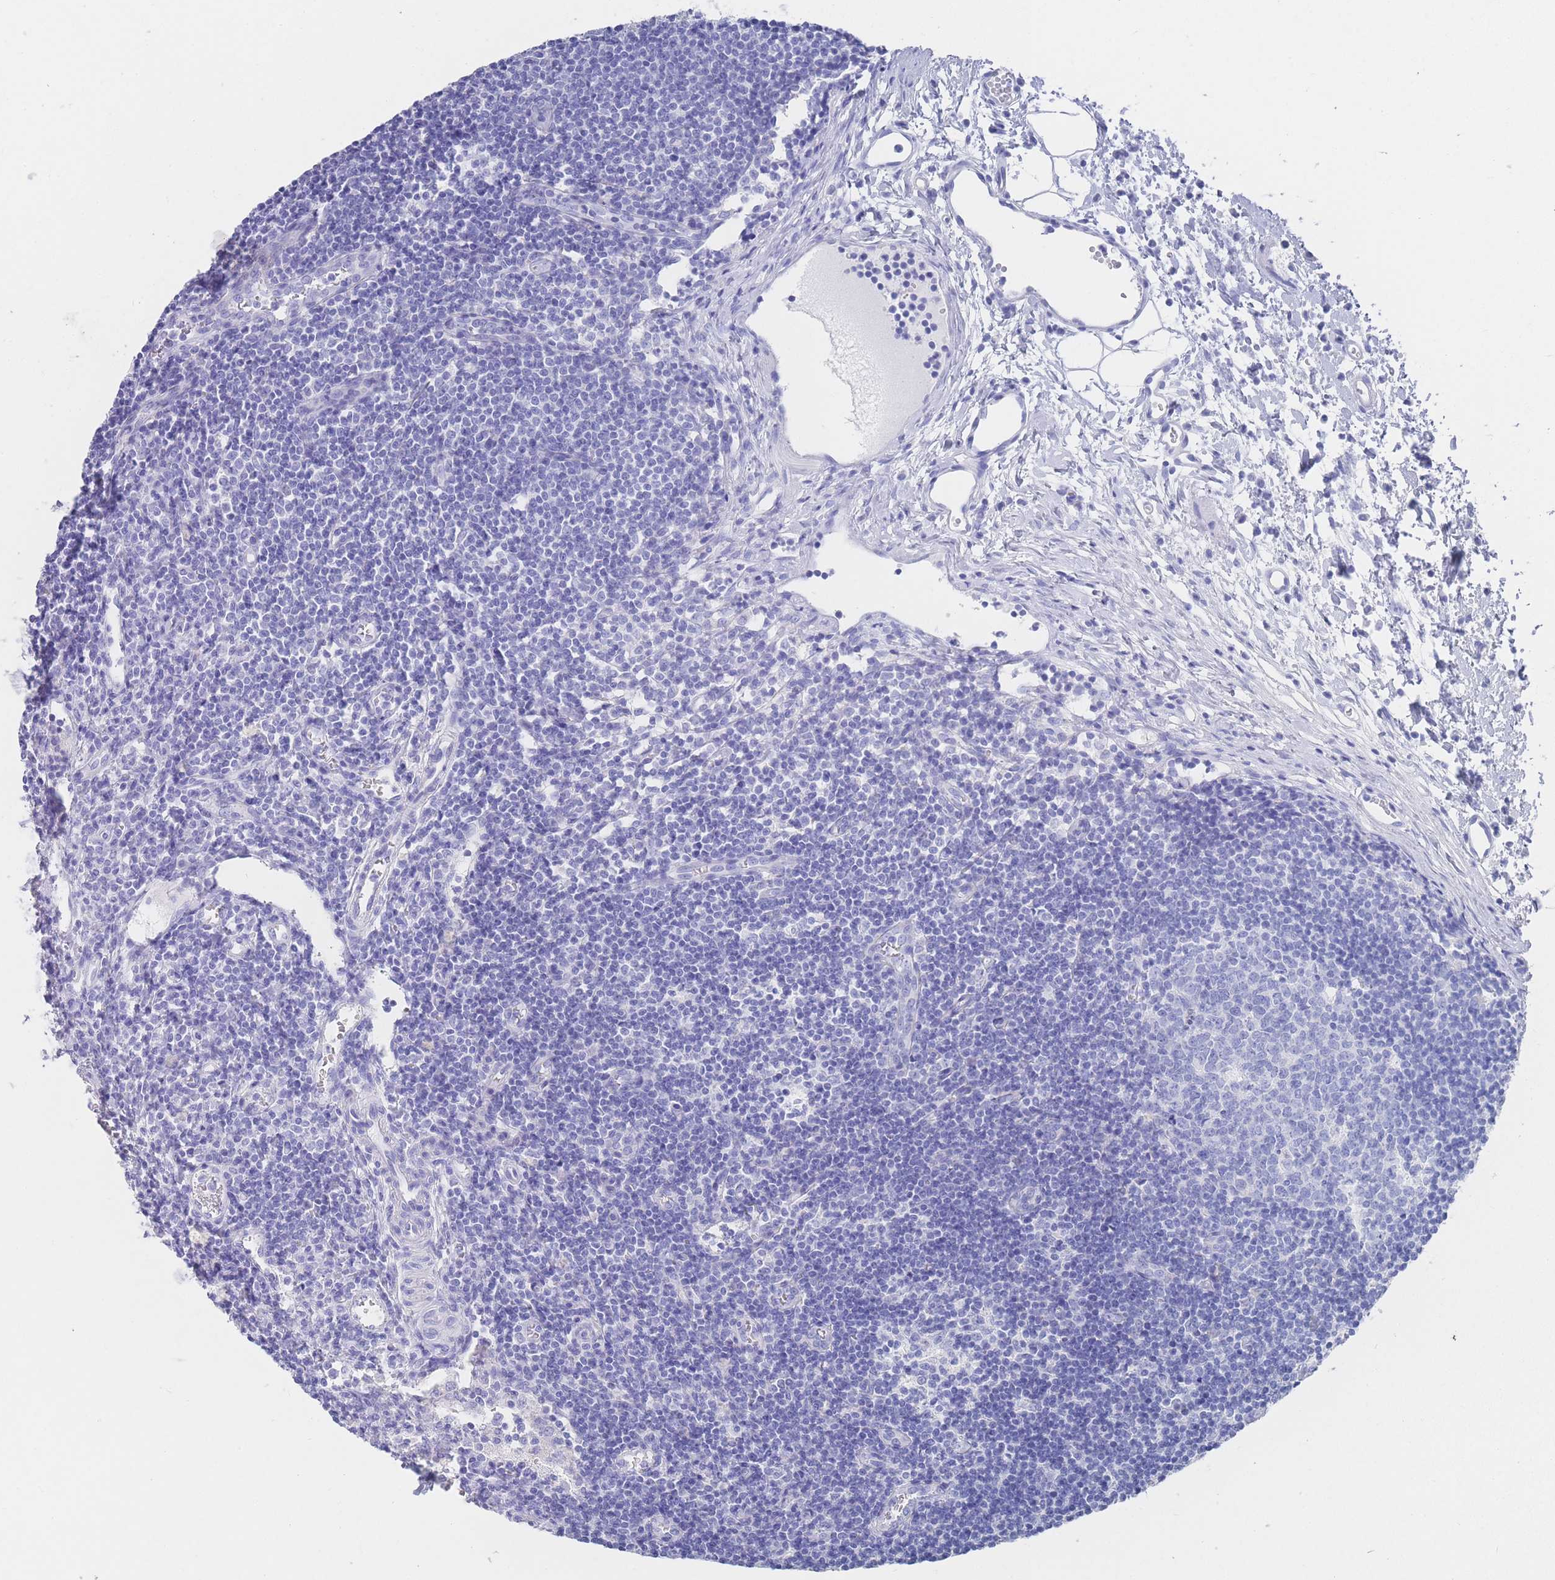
{"staining": {"intensity": "negative", "quantity": "none", "location": "none"}, "tissue": "lymph node", "cell_type": "Germinal center cells", "image_type": "normal", "snomed": [{"axis": "morphology", "description": "Normal tissue, NOS"}, {"axis": "topography", "description": "Lymph node"}], "caption": "This photomicrograph is of benign lymph node stained with immunohistochemistry to label a protein in brown with the nuclei are counter-stained blue. There is no staining in germinal center cells.", "gene": "LRRC37A2", "patient": {"sex": "female", "age": 37}}